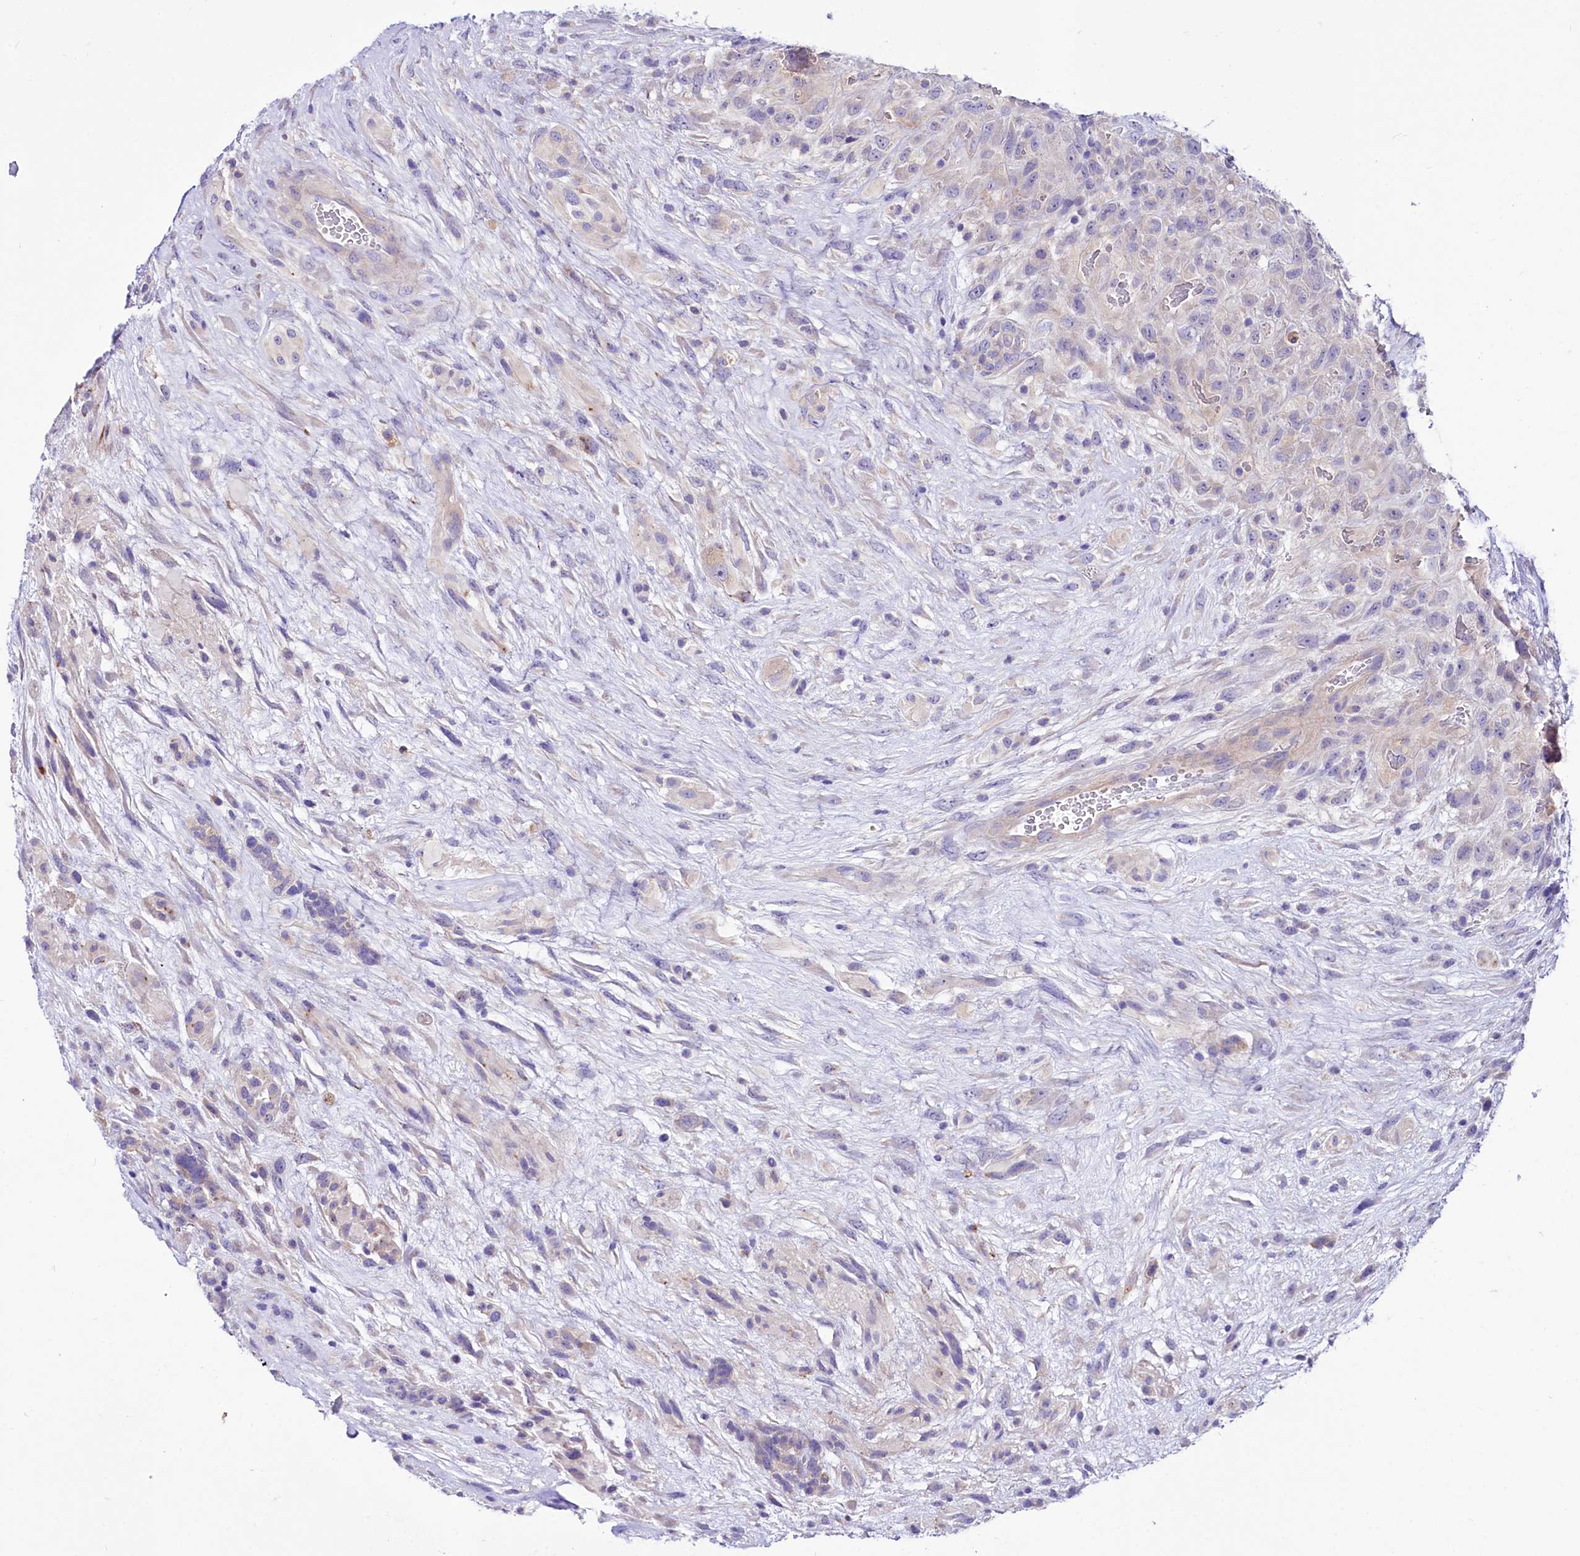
{"staining": {"intensity": "negative", "quantity": "none", "location": "none"}, "tissue": "glioma", "cell_type": "Tumor cells", "image_type": "cancer", "snomed": [{"axis": "morphology", "description": "Glioma, malignant, High grade"}, {"axis": "topography", "description": "Brain"}], "caption": "Immunohistochemistry (IHC) of malignant high-grade glioma exhibits no staining in tumor cells. The staining was performed using DAB to visualize the protein expression in brown, while the nuclei were stained in blue with hematoxylin (Magnification: 20x).", "gene": "ABHD5", "patient": {"sex": "male", "age": 61}}